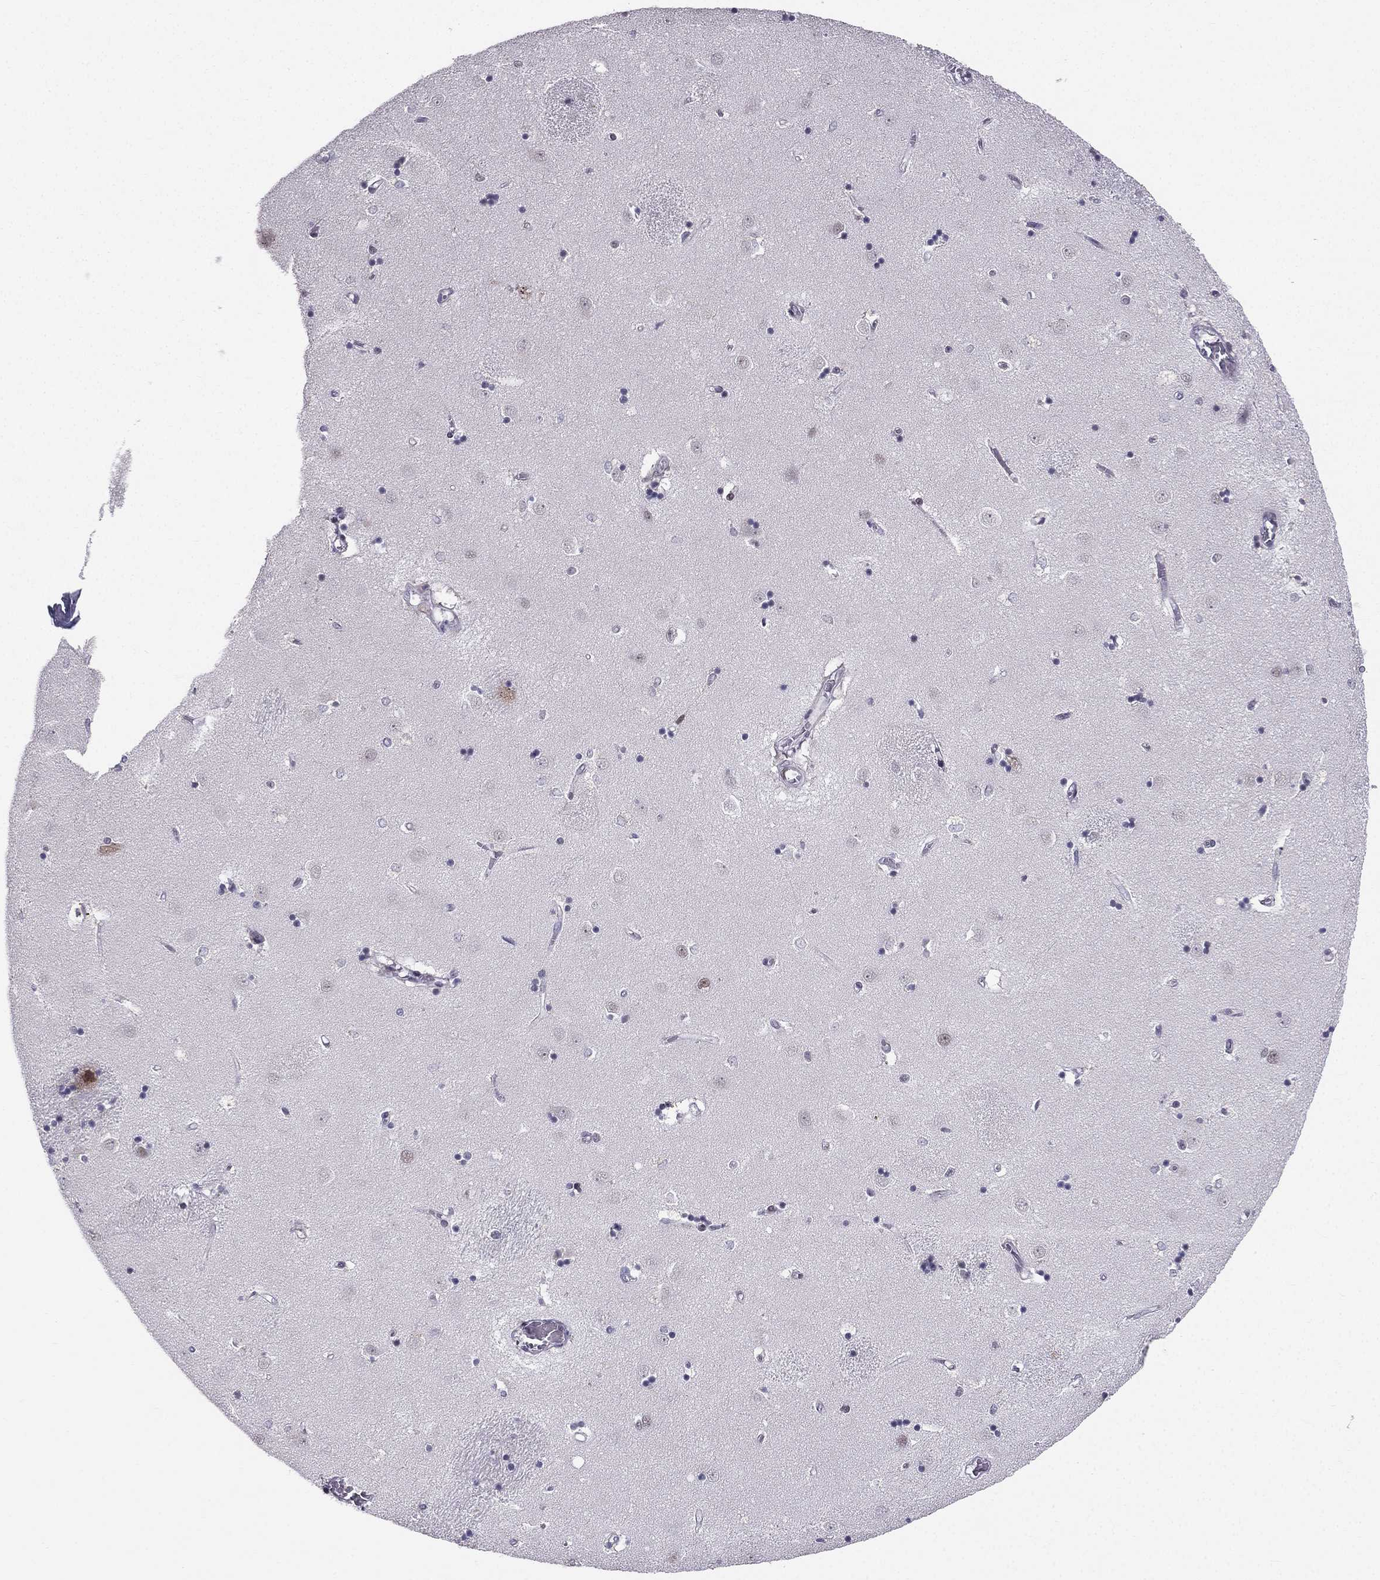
{"staining": {"intensity": "weak", "quantity": "<25%", "location": "nuclear"}, "tissue": "caudate", "cell_type": "Glial cells", "image_type": "normal", "snomed": [{"axis": "morphology", "description": "Normal tissue, NOS"}, {"axis": "topography", "description": "Lateral ventricle wall"}], "caption": "DAB (3,3'-diaminobenzidine) immunohistochemical staining of benign human caudate exhibits no significant expression in glial cells. Nuclei are stained in blue.", "gene": "RPRD2", "patient": {"sex": "male", "age": 54}}